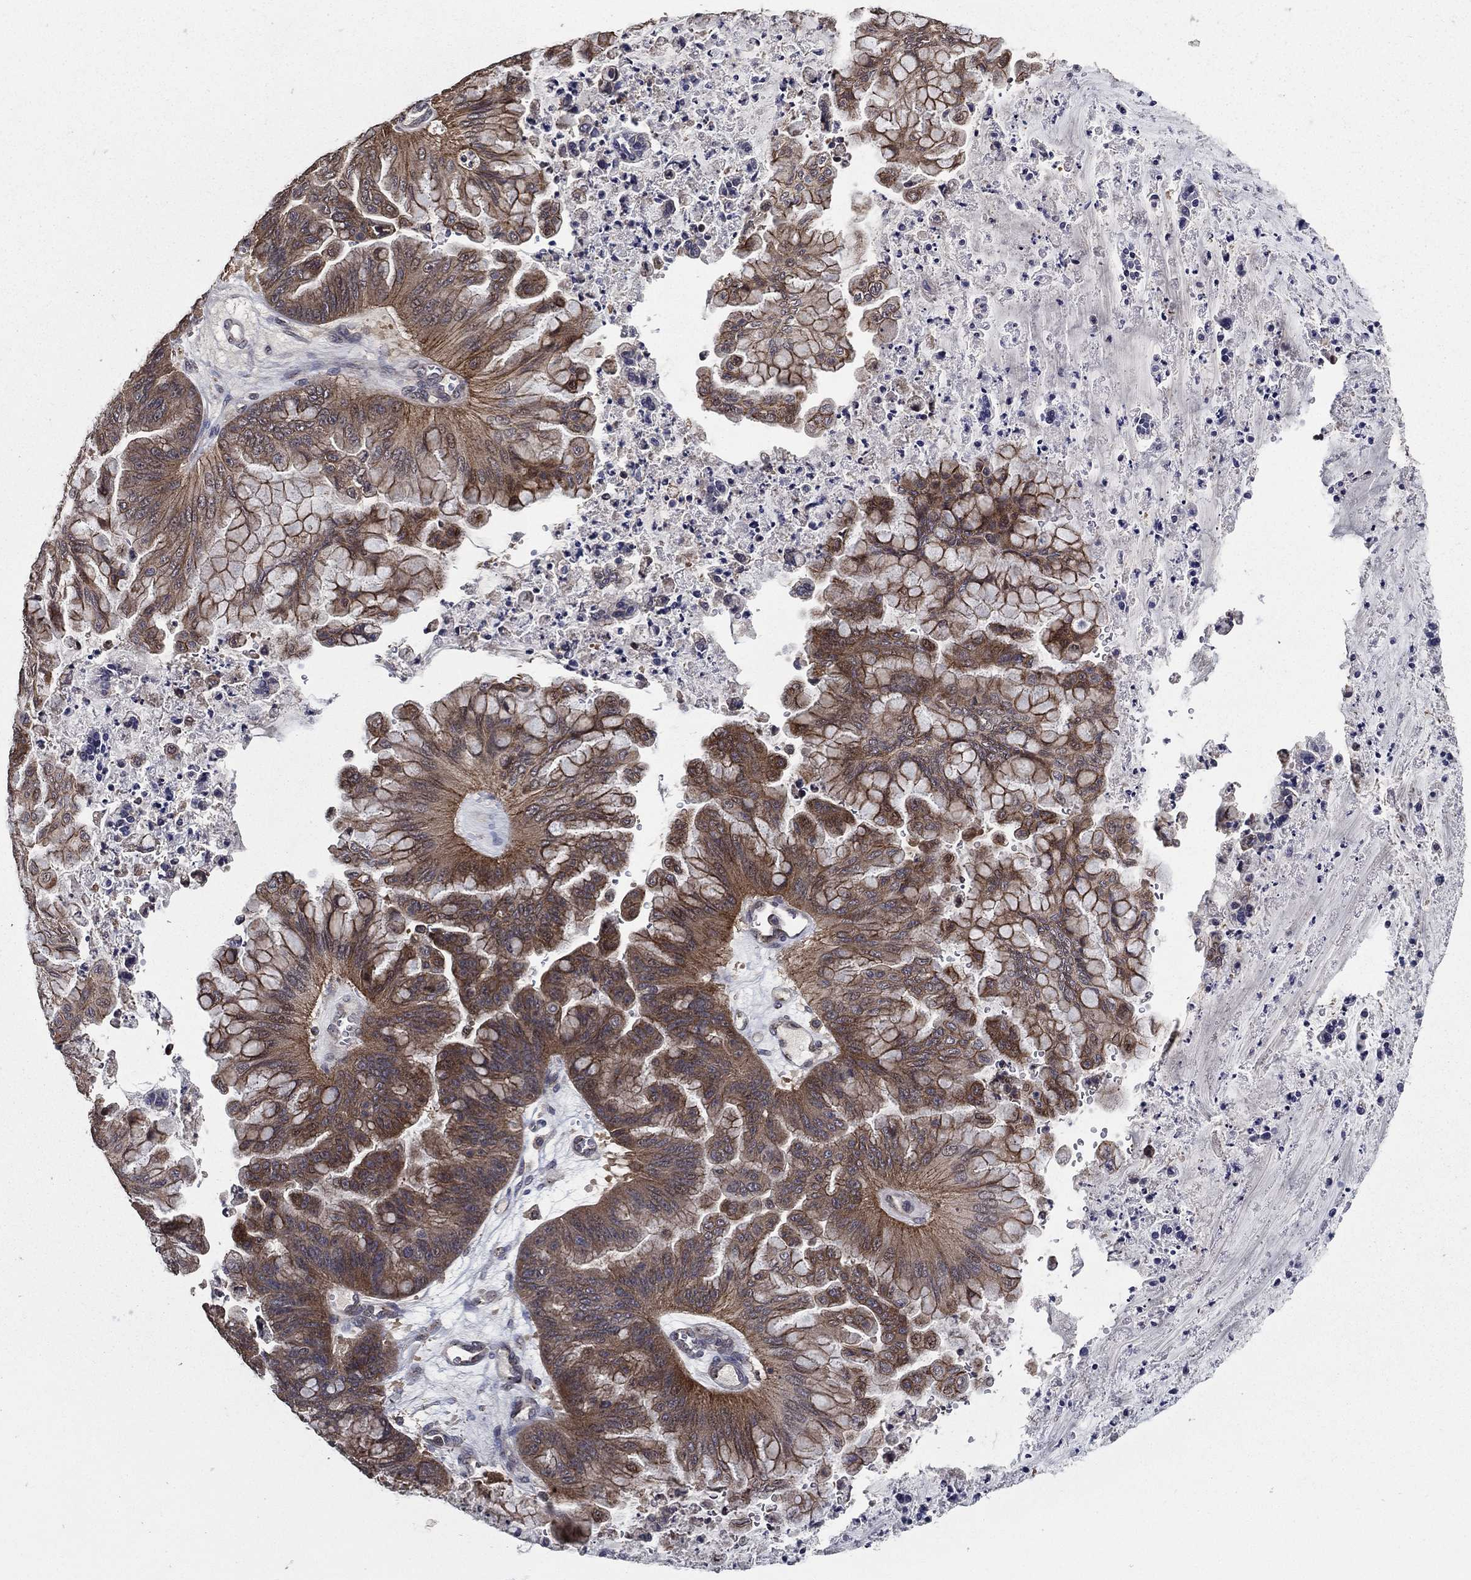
{"staining": {"intensity": "moderate", "quantity": "25%-75%", "location": "cytoplasmic/membranous"}, "tissue": "ovarian cancer", "cell_type": "Tumor cells", "image_type": "cancer", "snomed": [{"axis": "morphology", "description": "Cystadenocarcinoma, mucinous, NOS"}, {"axis": "topography", "description": "Ovary"}], "caption": "Tumor cells reveal moderate cytoplasmic/membranous expression in about 25%-75% of cells in ovarian cancer. The staining was performed using DAB, with brown indicating positive protein expression. Nuclei are stained blue with hematoxylin.", "gene": "PCNT", "patient": {"sex": "female", "age": 67}}